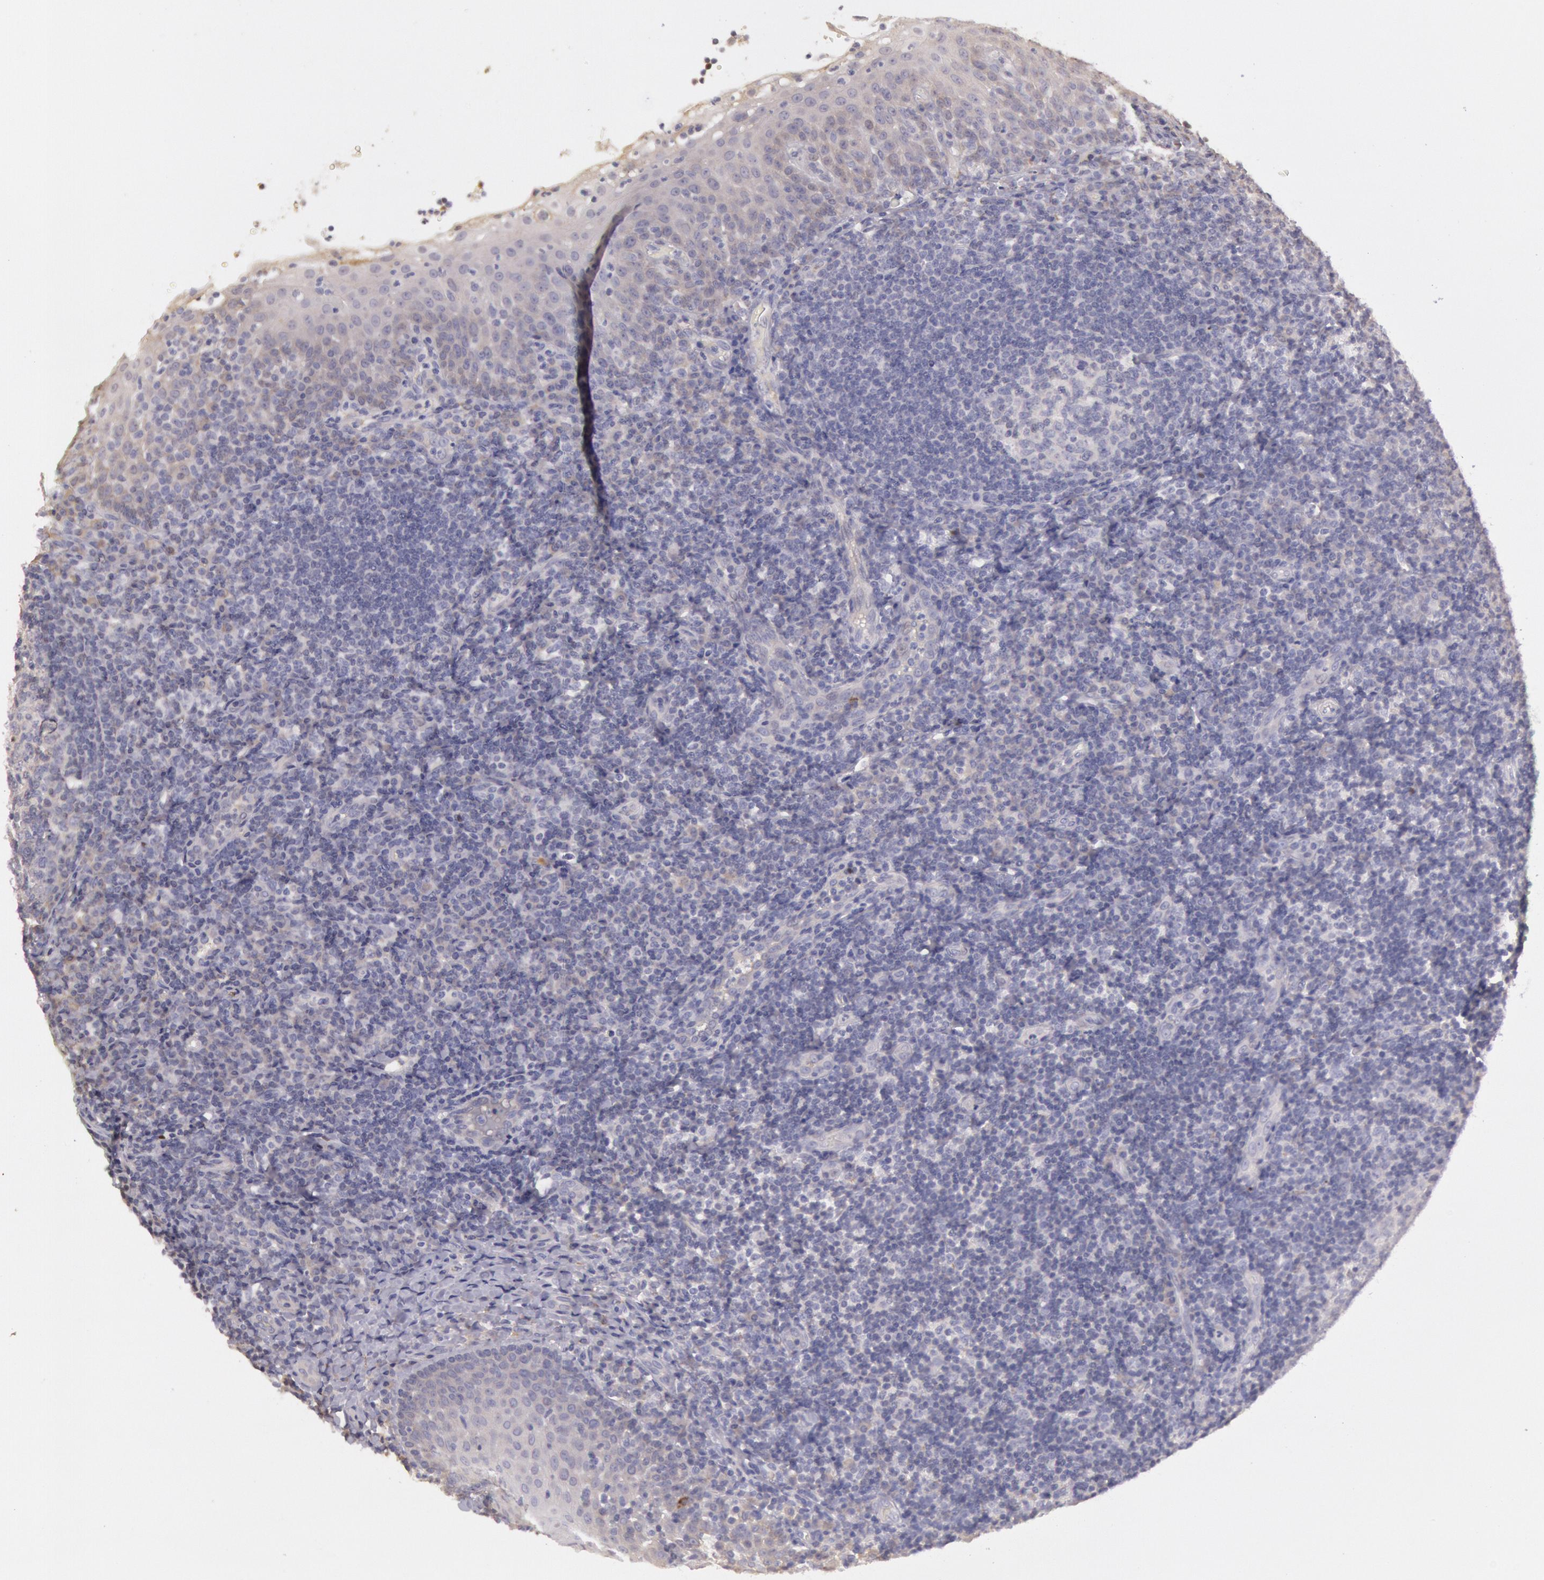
{"staining": {"intensity": "negative", "quantity": "none", "location": "none"}, "tissue": "tonsil", "cell_type": "Germinal center cells", "image_type": "normal", "snomed": [{"axis": "morphology", "description": "Normal tissue, NOS"}, {"axis": "topography", "description": "Tonsil"}], "caption": "Immunohistochemistry micrograph of normal tonsil stained for a protein (brown), which reveals no staining in germinal center cells. (Brightfield microscopy of DAB immunohistochemistry (IHC) at high magnification).", "gene": "C1R", "patient": {"sex": "female", "age": 40}}